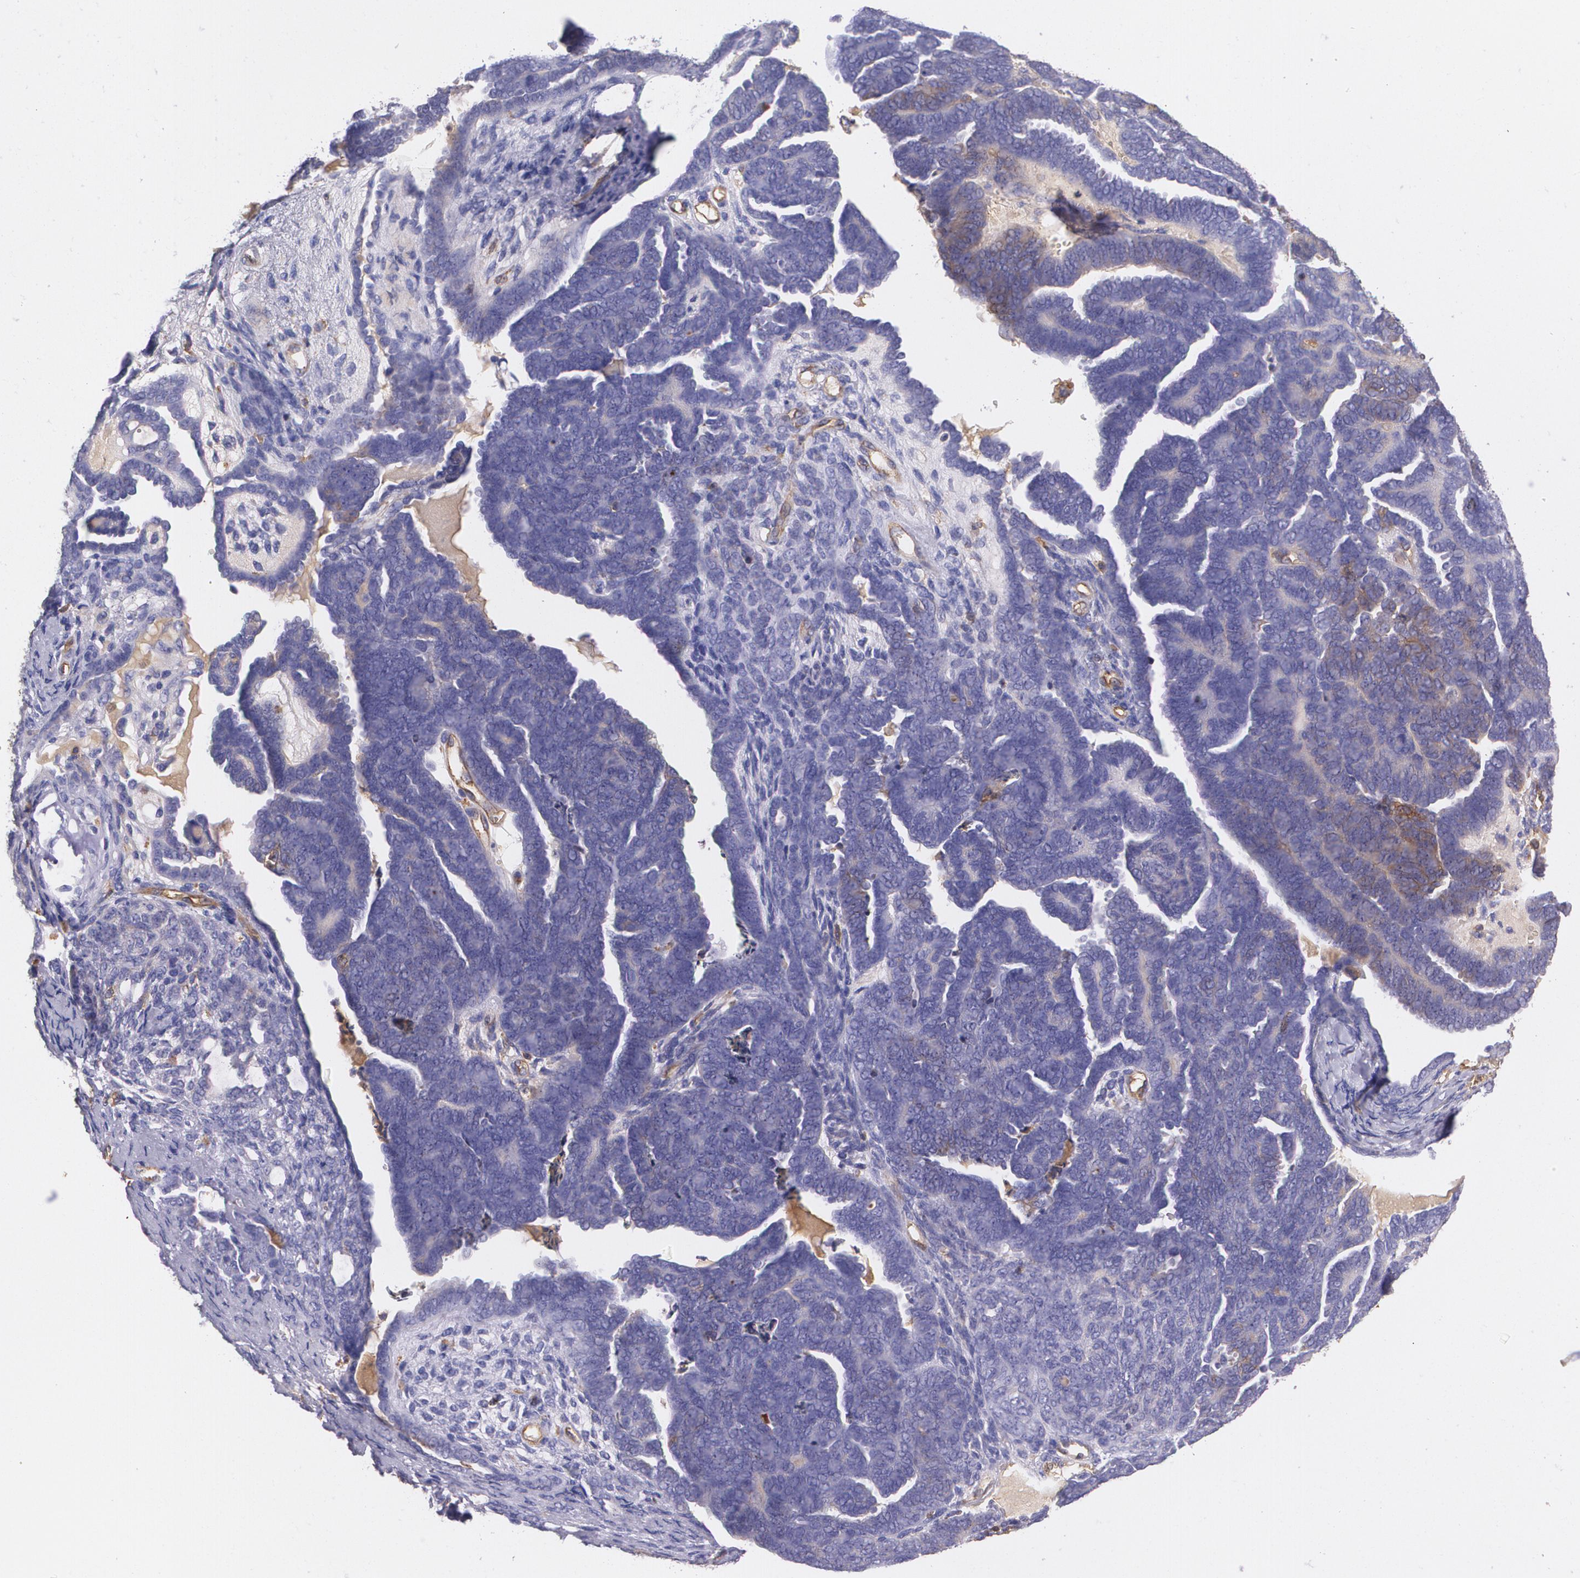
{"staining": {"intensity": "negative", "quantity": "none", "location": "none"}, "tissue": "endometrial cancer", "cell_type": "Tumor cells", "image_type": "cancer", "snomed": [{"axis": "morphology", "description": "Neoplasm, malignant, NOS"}, {"axis": "topography", "description": "Endometrium"}], "caption": "Immunohistochemical staining of human endometrial cancer (malignant neoplasm) reveals no significant expression in tumor cells. Nuclei are stained in blue.", "gene": "B2M", "patient": {"sex": "female", "age": 74}}